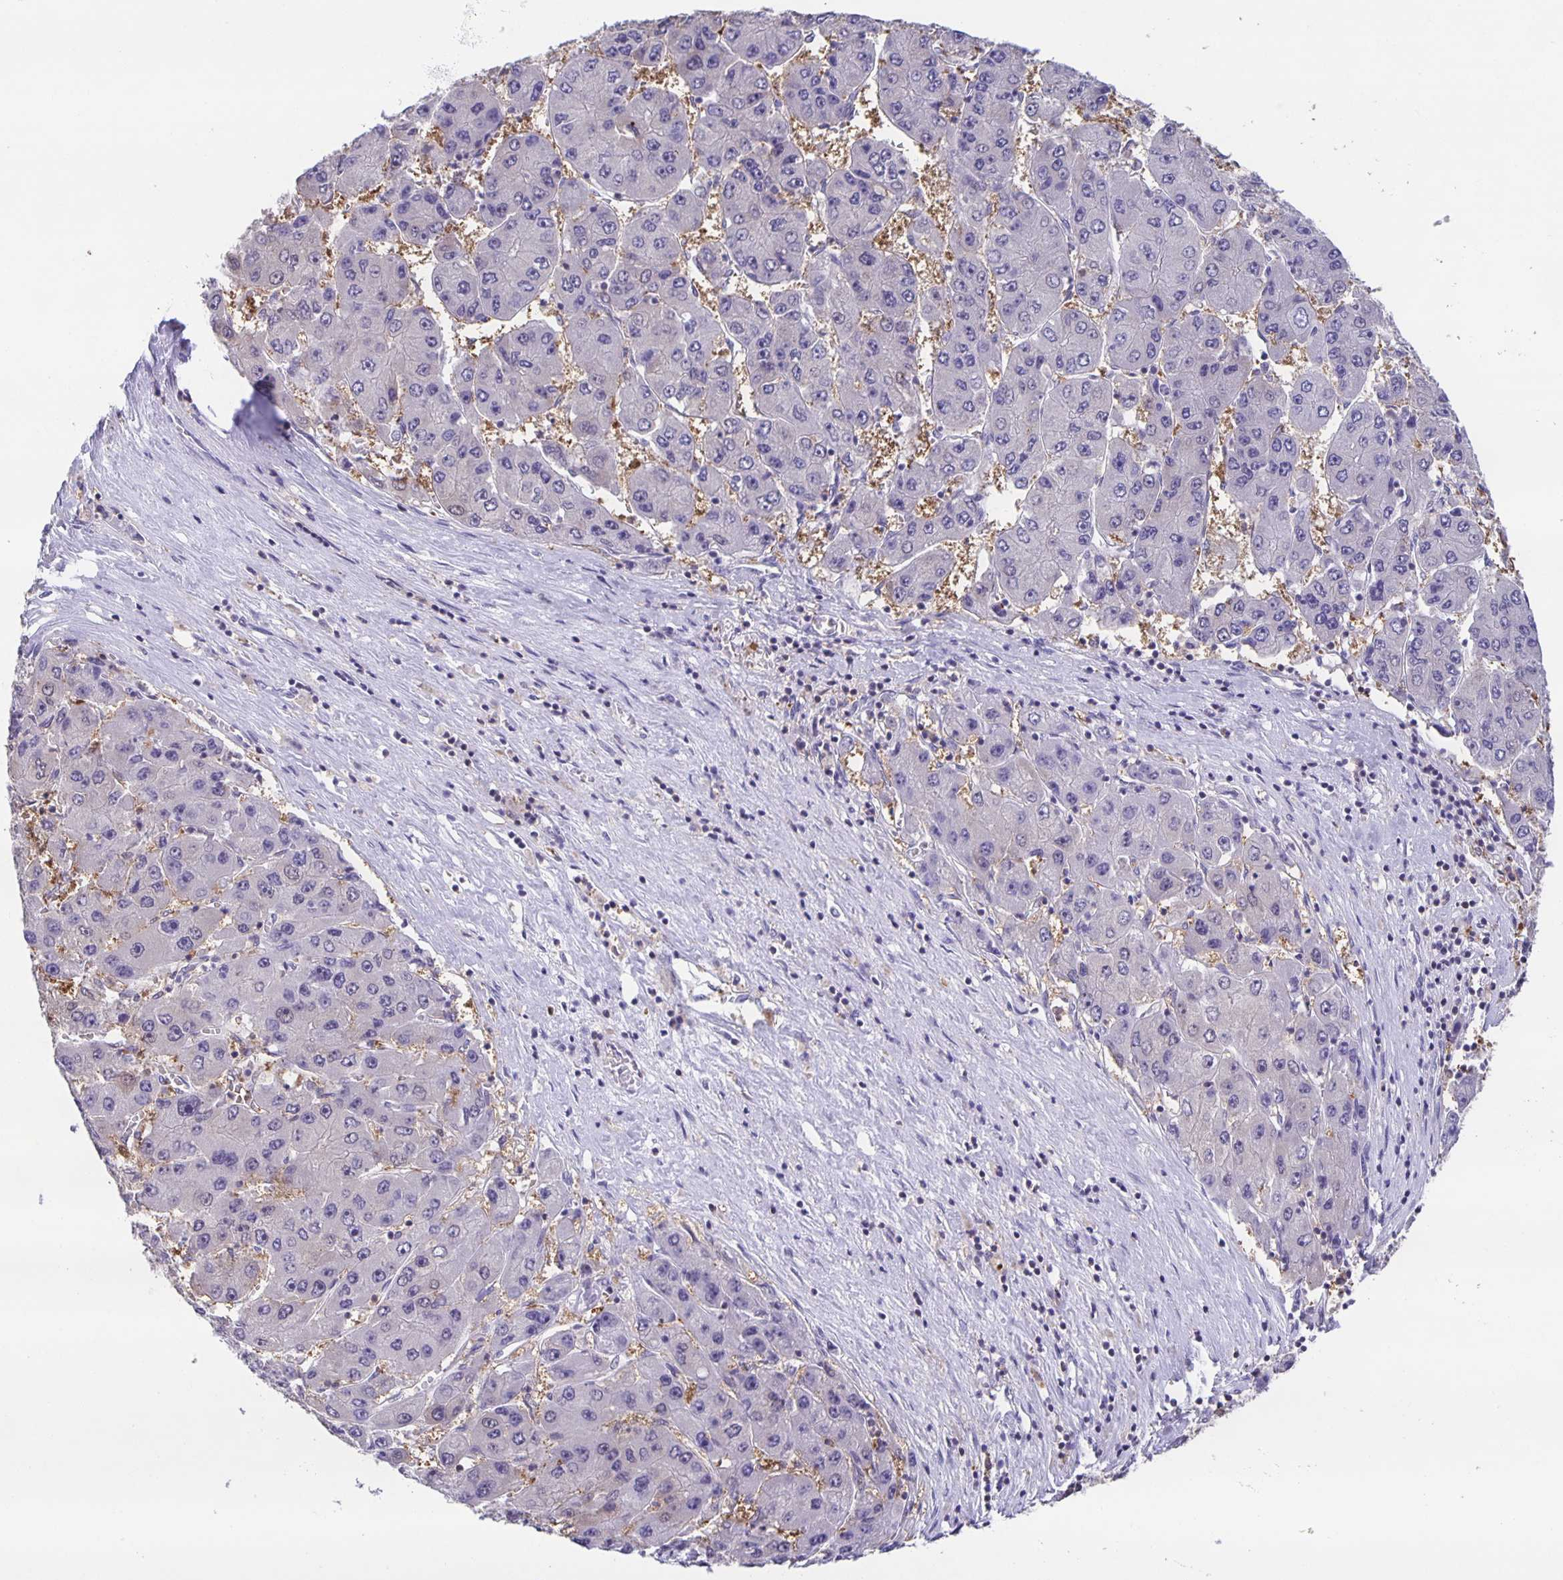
{"staining": {"intensity": "negative", "quantity": "none", "location": "none"}, "tissue": "liver cancer", "cell_type": "Tumor cells", "image_type": "cancer", "snomed": [{"axis": "morphology", "description": "Carcinoma, Hepatocellular, NOS"}, {"axis": "topography", "description": "Liver"}], "caption": "Protein analysis of hepatocellular carcinoma (liver) shows no significant positivity in tumor cells.", "gene": "MARCHF6", "patient": {"sex": "female", "age": 61}}